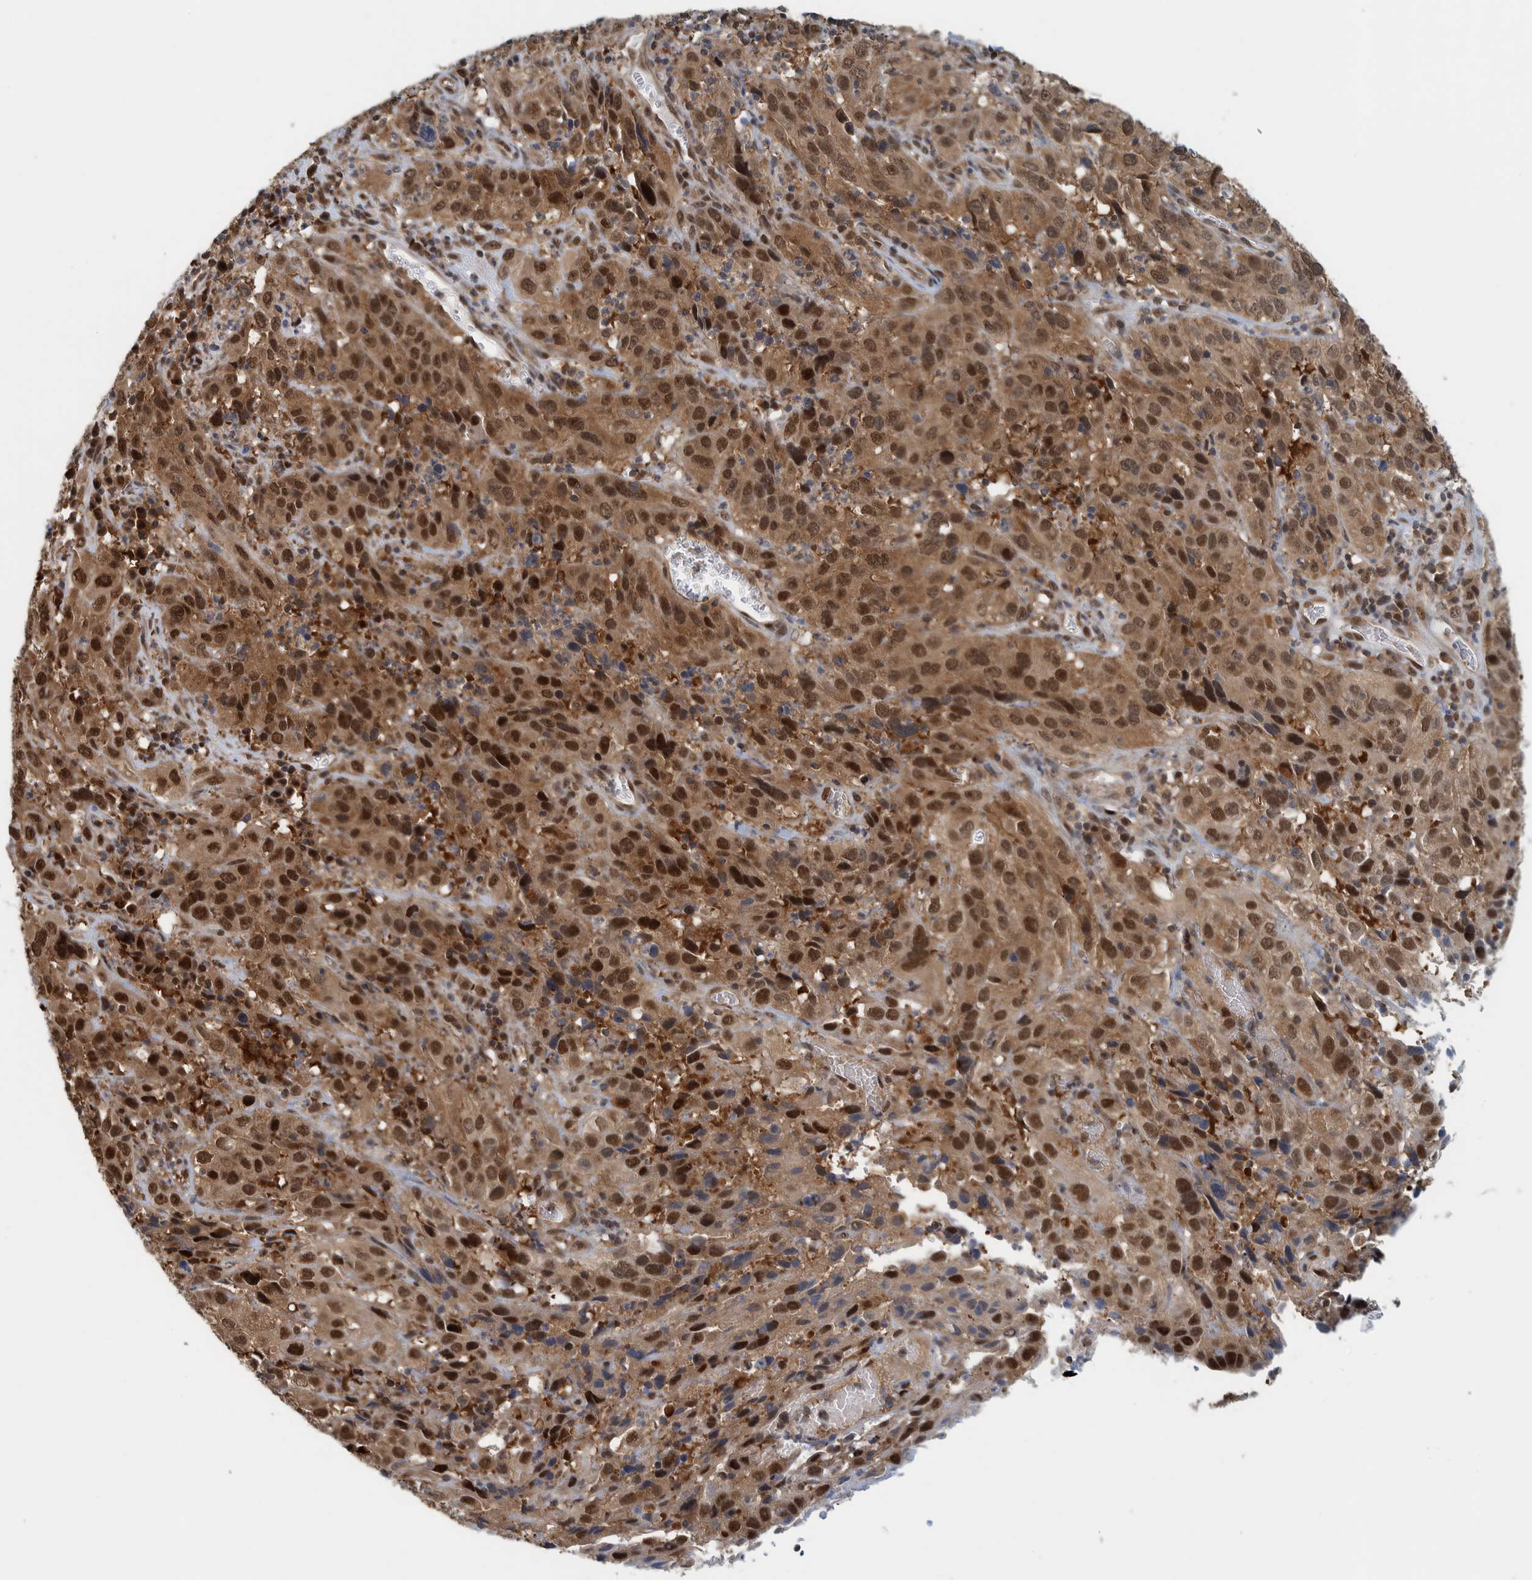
{"staining": {"intensity": "strong", "quantity": ">75%", "location": "cytoplasmic/membranous,nuclear"}, "tissue": "cervical cancer", "cell_type": "Tumor cells", "image_type": "cancer", "snomed": [{"axis": "morphology", "description": "Squamous cell carcinoma, NOS"}, {"axis": "topography", "description": "Cervix"}], "caption": "This image reveals IHC staining of cervical cancer, with high strong cytoplasmic/membranous and nuclear expression in approximately >75% of tumor cells.", "gene": "COPS3", "patient": {"sex": "female", "age": 32}}